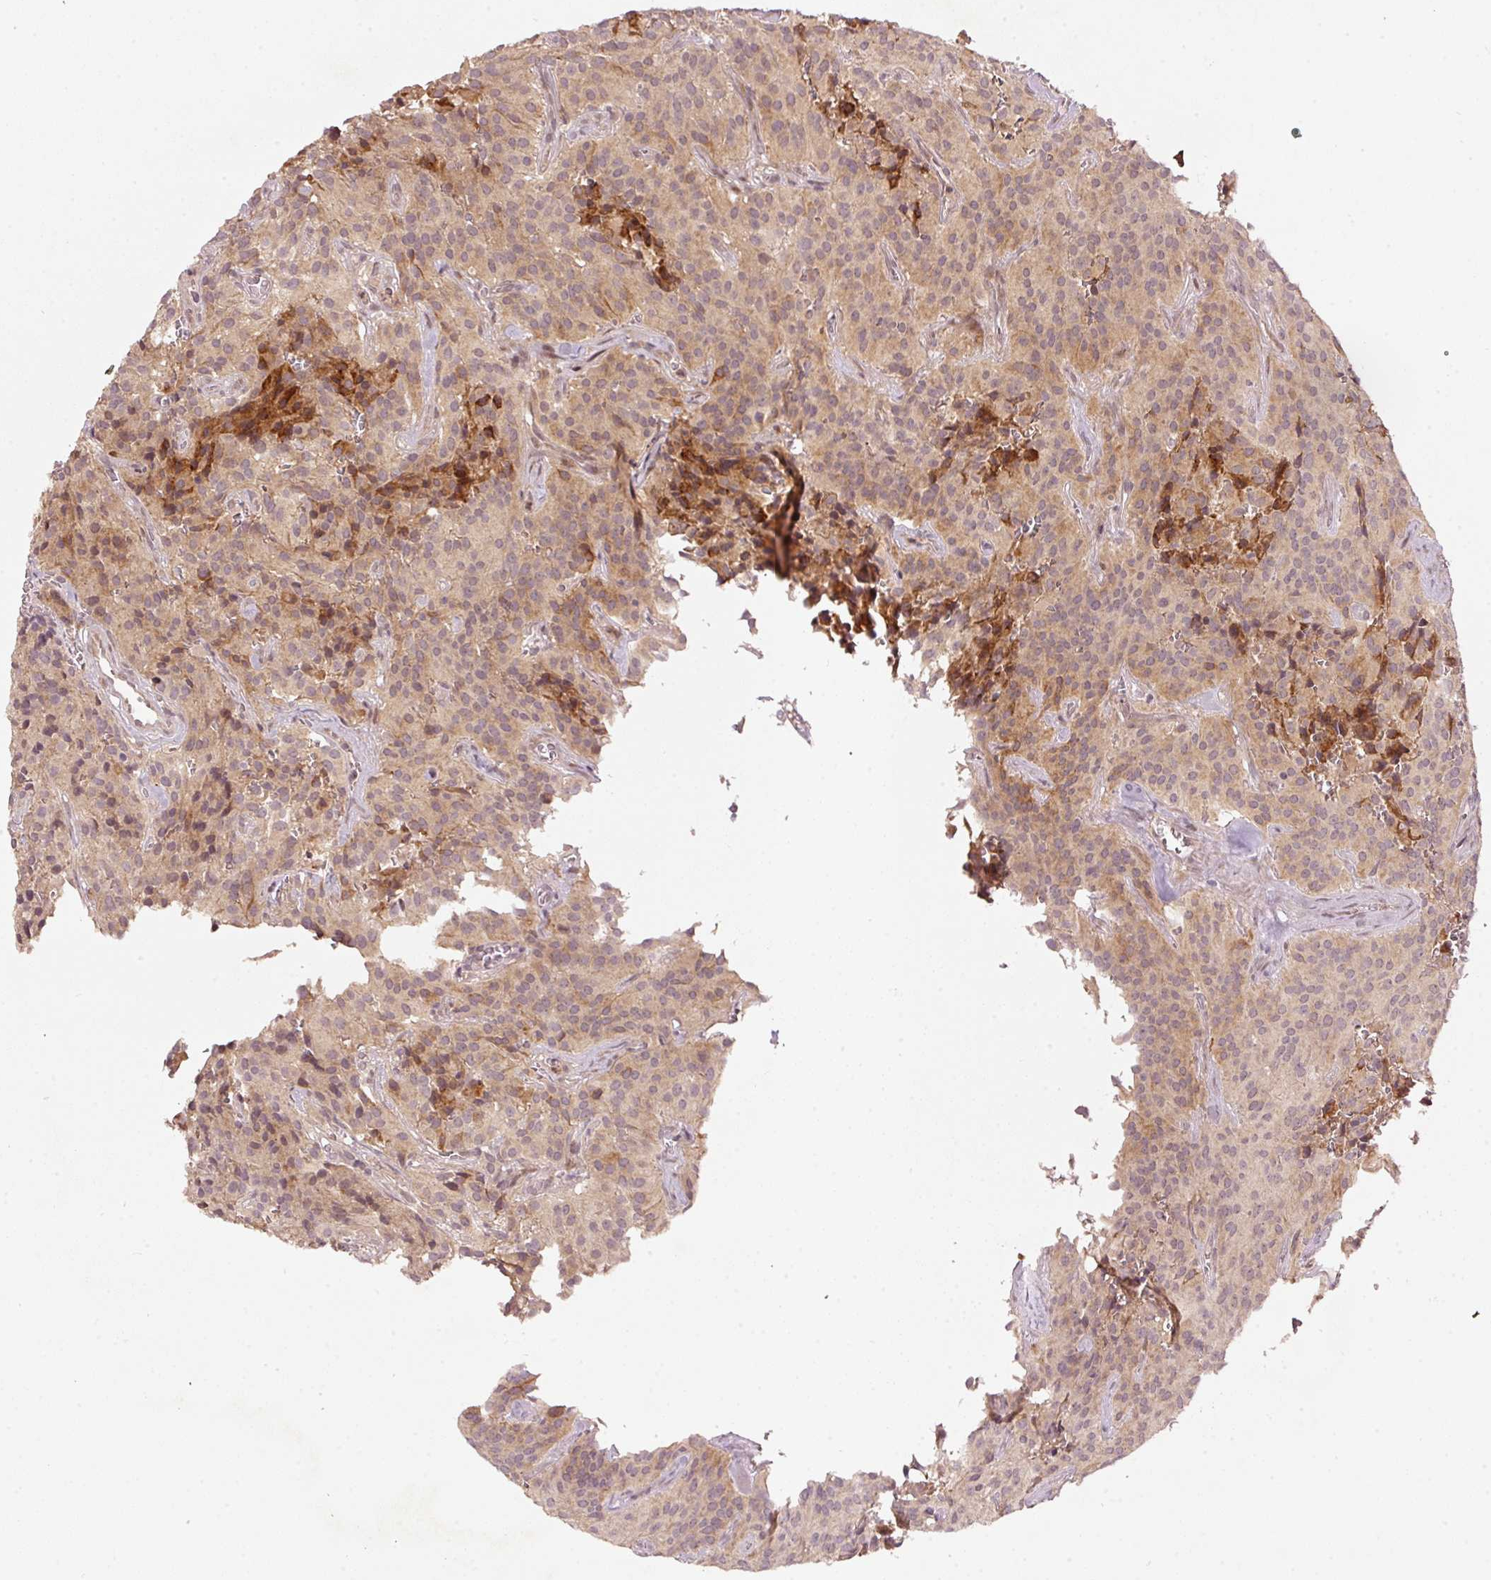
{"staining": {"intensity": "weak", "quantity": "25%-75%", "location": "cytoplasmic/membranous"}, "tissue": "glioma", "cell_type": "Tumor cells", "image_type": "cancer", "snomed": [{"axis": "morphology", "description": "Glioma, malignant, Low grade"}, {"axis": "topography", "description": "Brain"}], "caption": "Protein expression analysis of malignant glioma (low-grade) exhibits weak cytoplasmic/membranous positivity in approximately 25%-75% of tumor cells. Immunohistochemistry stains the protein in brown and the nuclei are stained blue.", "gene": "PCDHB1", "patient": {"sex": "male", "age": 42}}